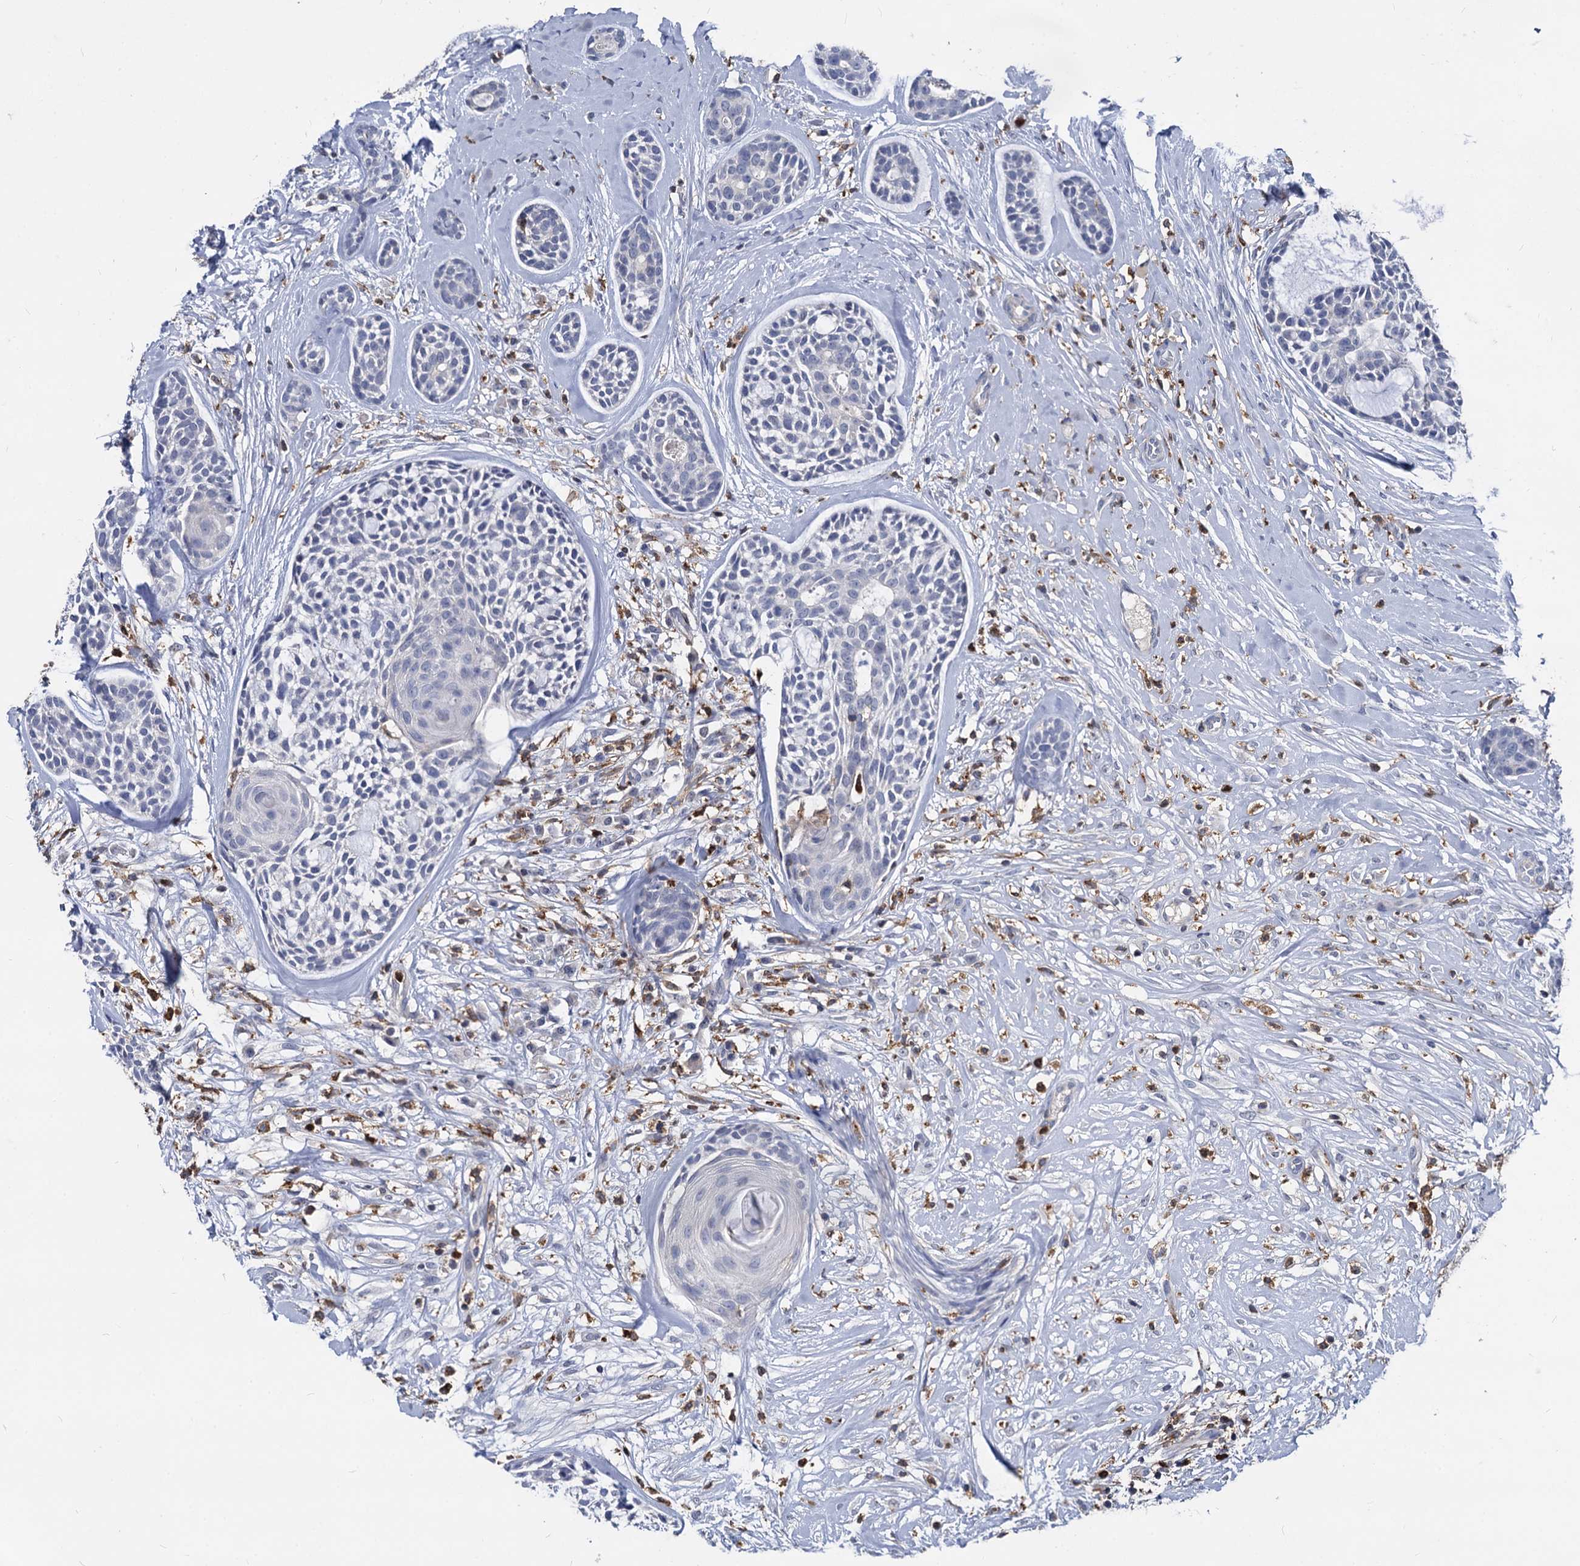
{"staining": {"intensity": "negative", "quantity": "none", "location": "none"}, "tissue": "head and neck cancer", "cell_type": "Tumor cells", "image_type": "cancer", "snomed": [{"axis": "morphology", "description": "Adenocarcinoma, NOS"}, {"axis": "topography", "description": "Subcutis"}, {"axis": "topography", "description": "Head-Neck"}], "caption": "Adenocarcinoma (head and neck) stained for a protein using immunohistochemistry (IHC) reveals no staining tumor cells.", "gene": "RHOG", "patient": {"sex": "female", "age": 73}}